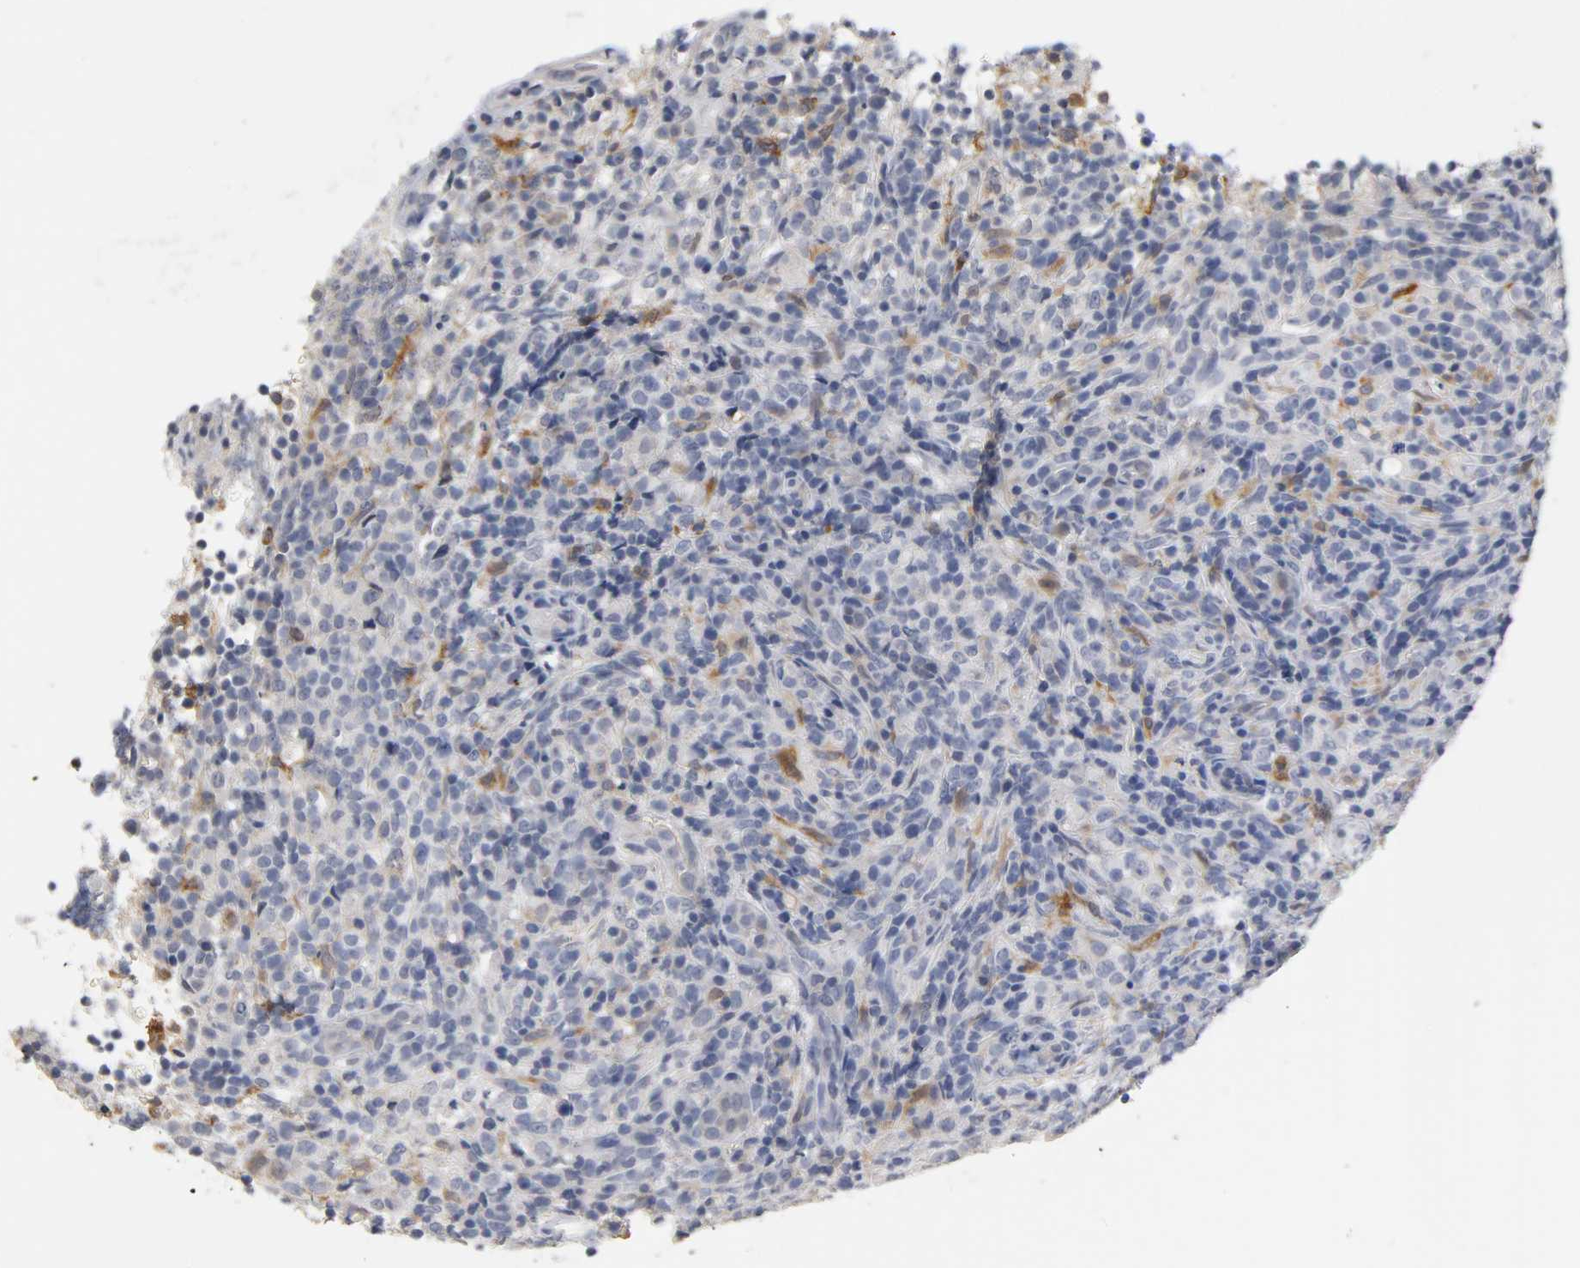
{"staining": {"intensity": "moderate", "quantity": "<25%", "location": "cytoplasmic/membranous"}, "tissue": "lymphoma", "cell_type": "Tumor cells", "image_type": "cancer", "snomed": [{"axis": "morphology", "description": "Malignant lymphoma, non-Hodgkin's type, High grade"}, {"axis": "topography", "description": "Lymph node"}], "caption": "Lymphoma stained for a protein (brown) displays moderate cytoplasmic/membranous positive expression in about <25% of tumor cells.", "gene": "OVOL1", "patient": {"sex": "female", "age": 76}}